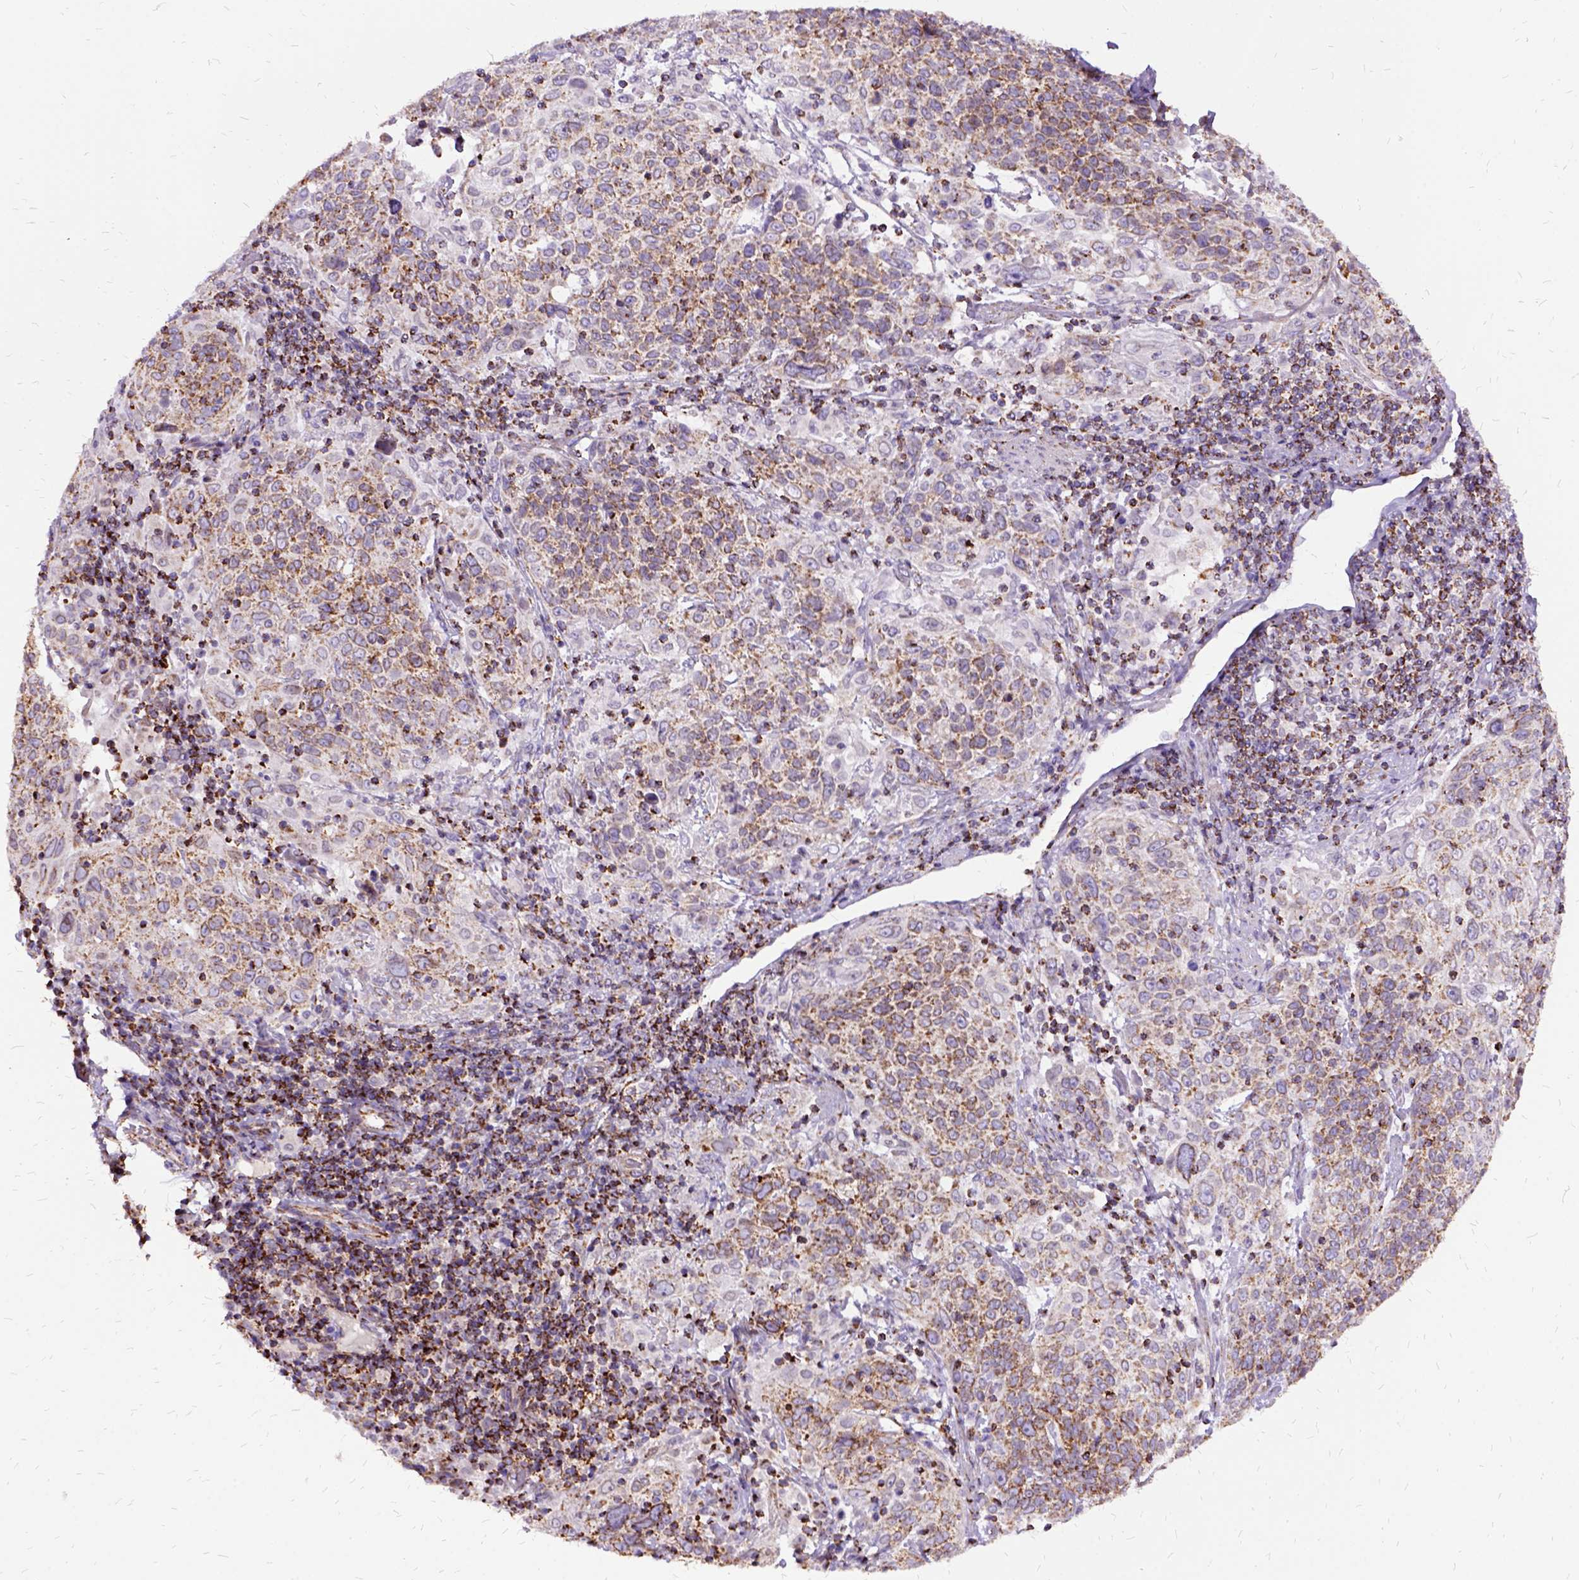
{"staining": {"intensity": "moderate", "quantity": "25%-75%", "location": "cytoplasmic/membranous"}, "tissue": "cervical cancer", "cell_type": "Tumor cells", "image_type": "cancer", "snomed": [{"axis": "morphology", "description": "Squamous cell carcinoma, NOS"}, {"axis": "topography", "description": "Cervix"}], "caption": "A brown stain highlights moderate cytoplasmic/membranous staining of a protein in cervical cancer tumor cells. (IHC, brightfield microscopy, high magnification).", "gene": "OXCT1", "patient": {"sex": "female", "age": 61}}